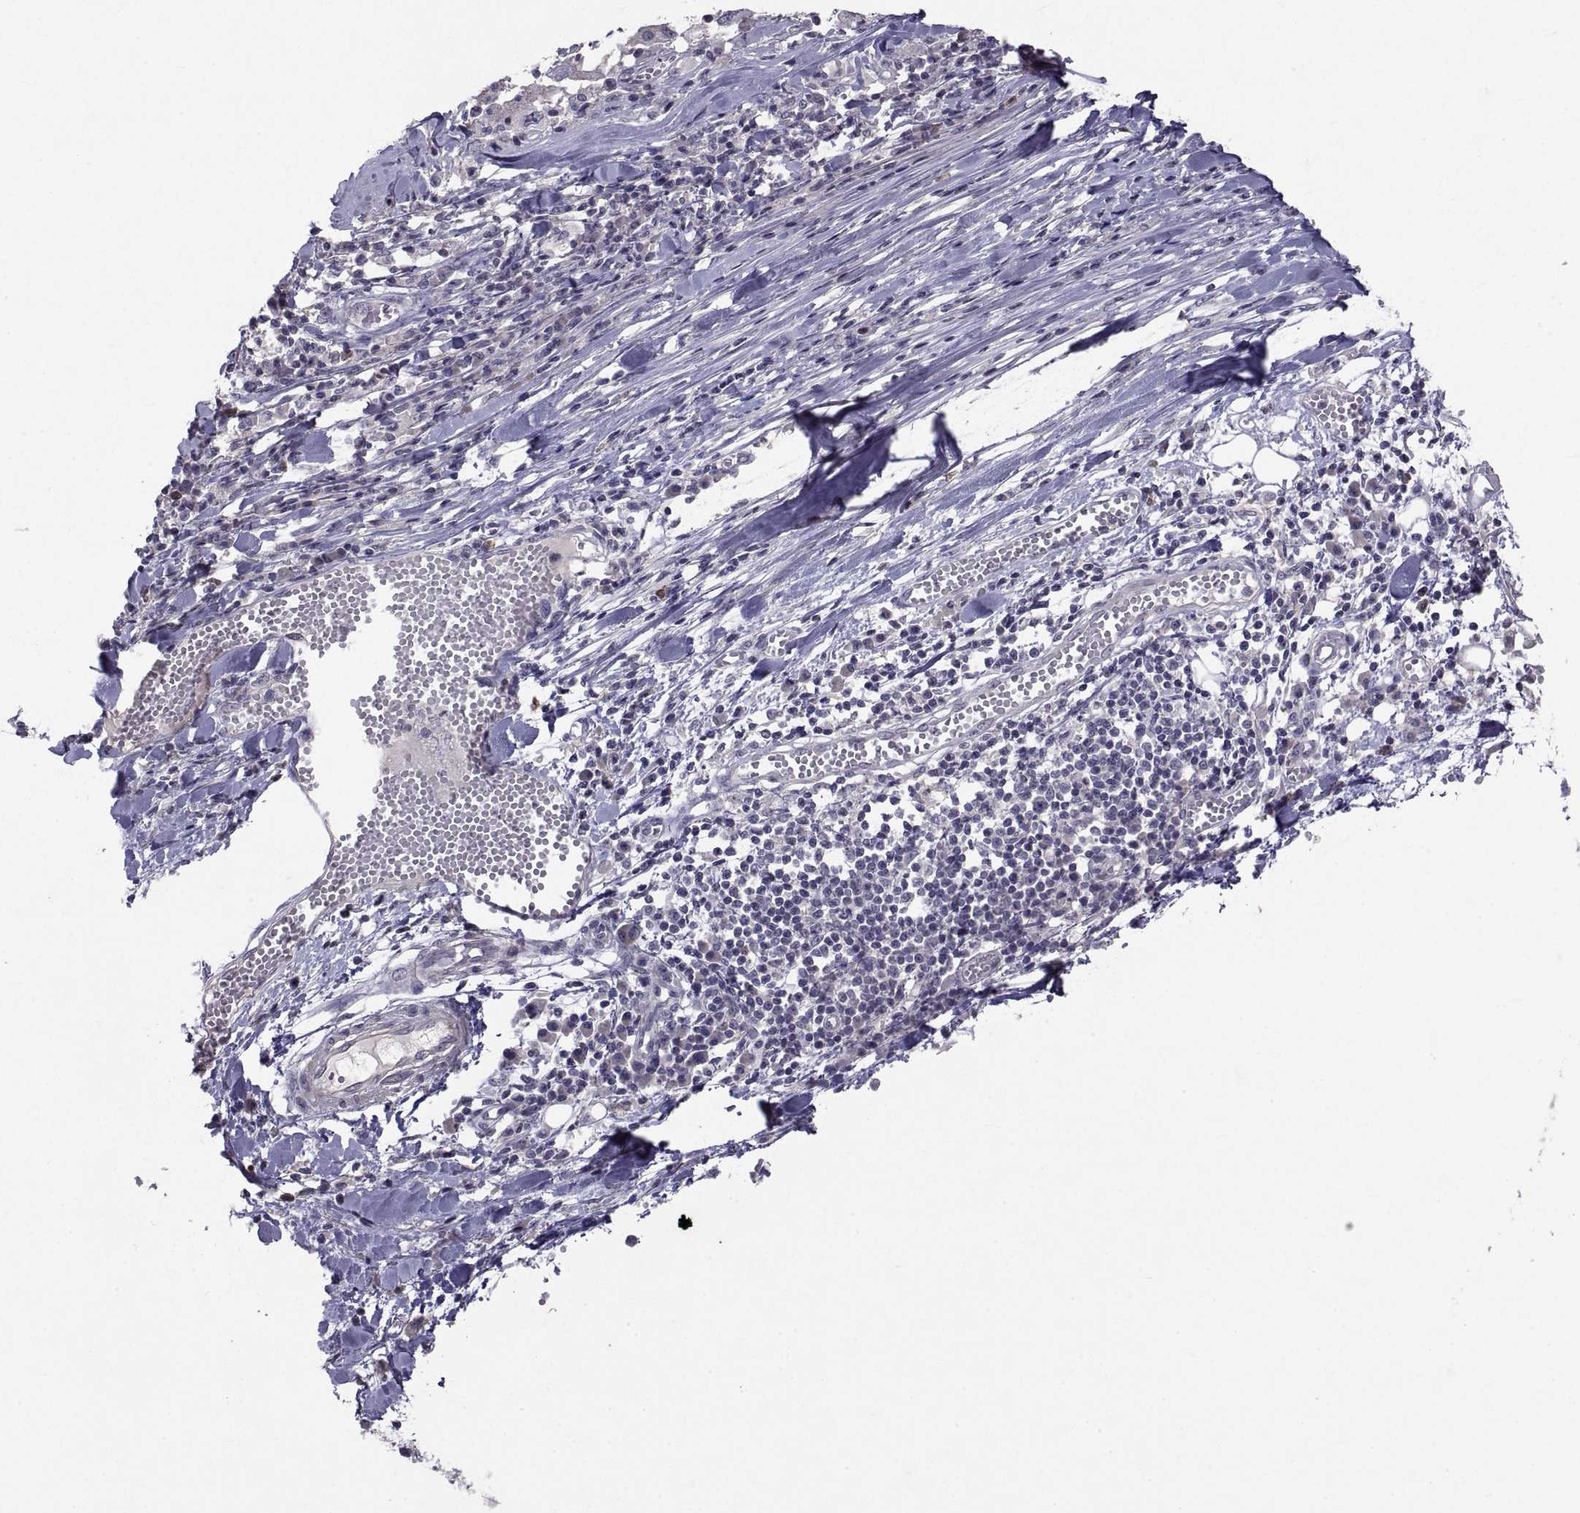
{"staining": {"intensity": "negative", "quantity": "none", "location": "none"}, "tissue": "melanoma", "cell_type": "Tumor cells", "image_type": "cancer", "snomed": [{"axis": "morphology", "description": "Malignant melanoma, Metastatic site"}, {"axis": "topography", "description": "Lymph node"}], "caption": "Histopathology image shows no protein expression in tumor cells of melanoma tissue.", "gene": "NPTX2", "patient": {"sex": "male", "age": 50}}